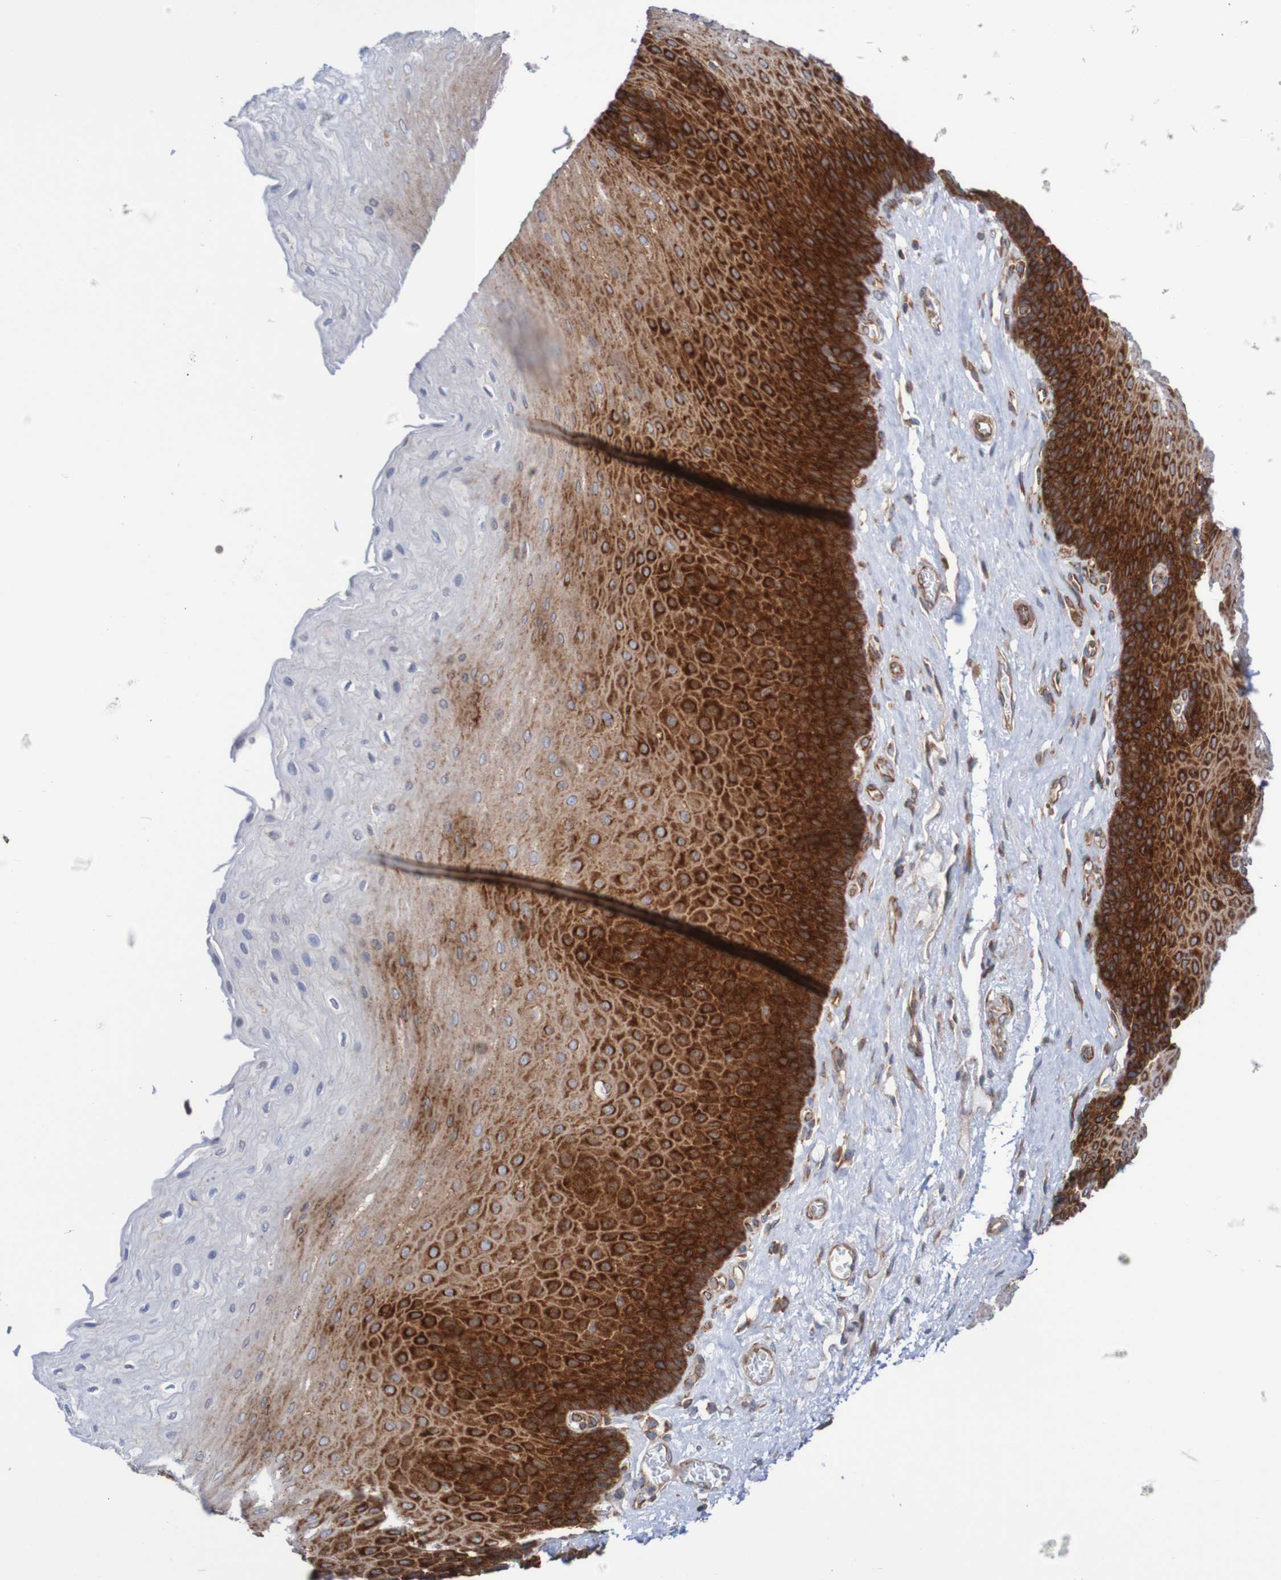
{"staining": {"intensity": "strong", "quantity": "25%-75%", "location": "cytoplasmic/membranous"}, "tissue": "esophagus", "cell_type": "Squamous epithelial cells", "image_type": "normal", "snomed": [{"axis": "morphology", "description": "Normal tissue, NOS"}, {"axis": "topography", "description": "Esophagus"}], "caption": "Esophagus stained with DAB (3,3'-diaminobenzidine) immunohistochemistry (IHC) shows high levels of strong cytoplasmic/membranous positivity in about 25%-75% of squamous epithelial cells.", "gene": "FXR2", "patient": {"sex": "female", "age": 72}}